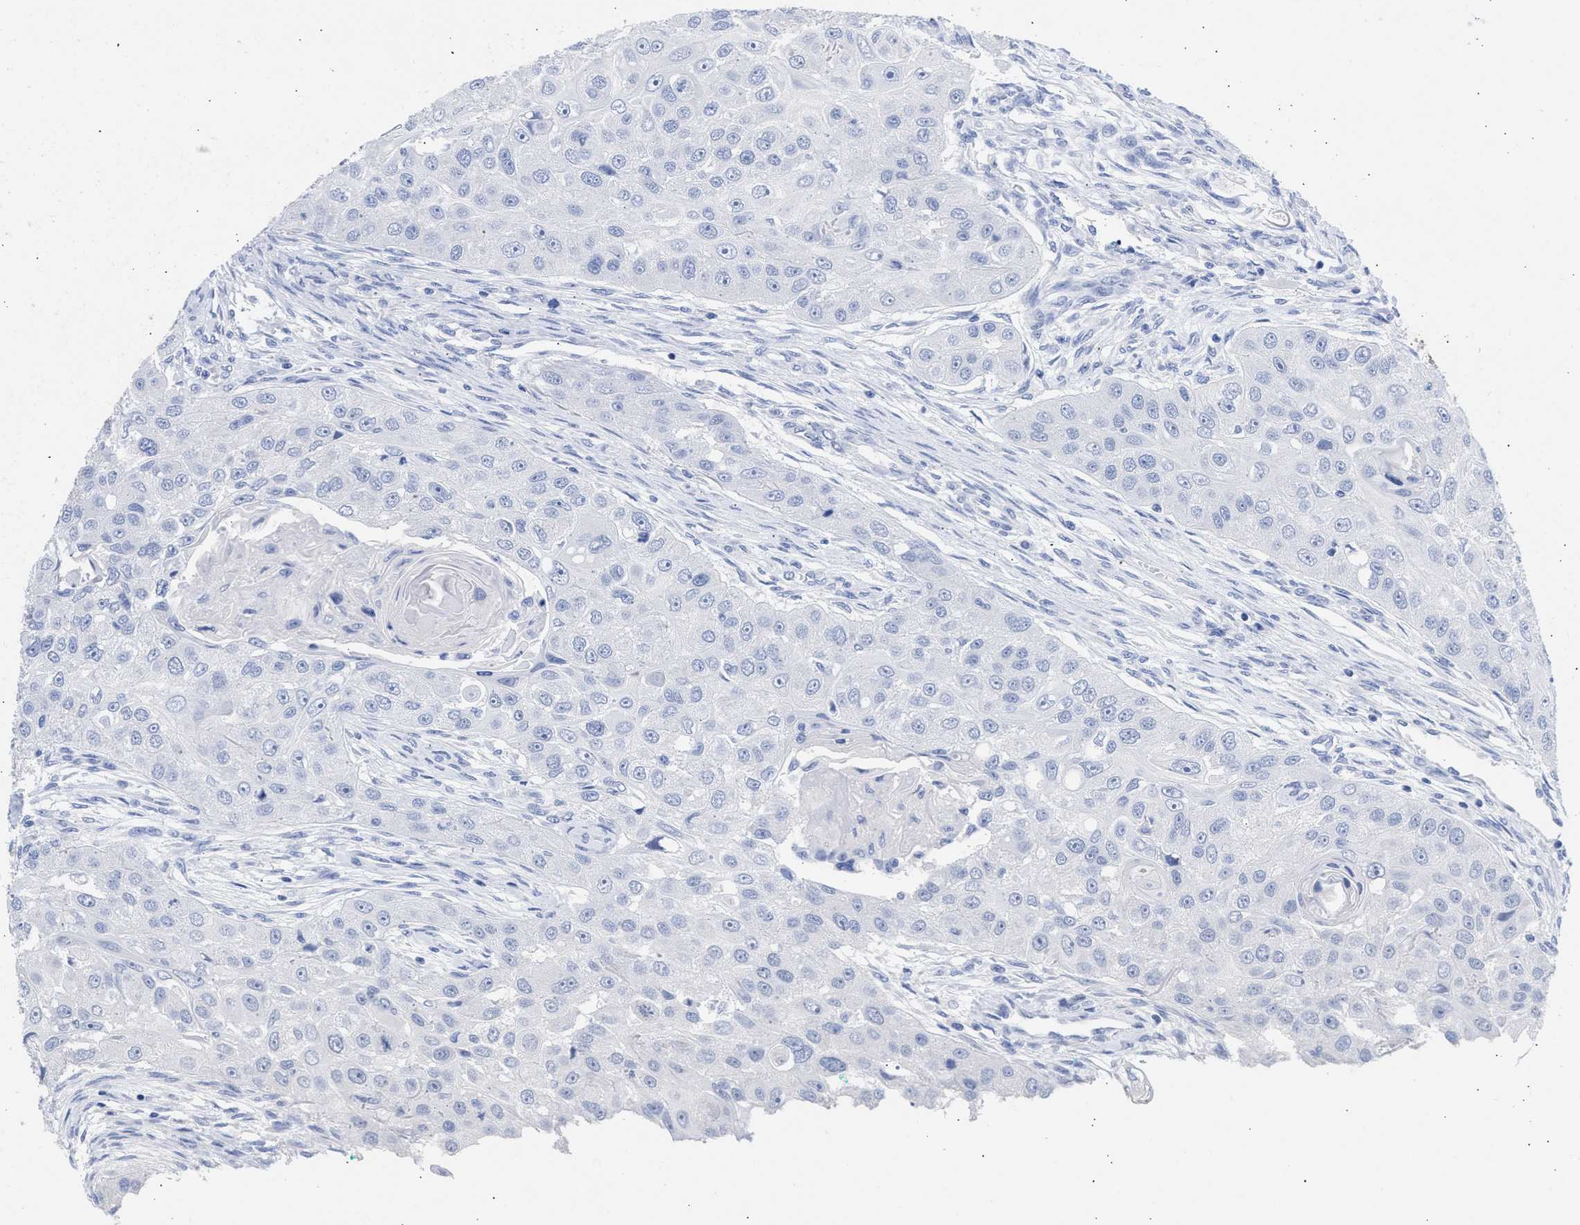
{"staining": {"intensity": "negative", "quantity": "none", "location": "none"}, "tissue": "head and neck cancer", "cell_type": "Tumor cells", "image_type": "cancer", "snomed": [{"axis": "morphology", "description": "Normal tissue, NOS"}, {"axis": "morphology", "description": "Squamous cell carcinoma, NOS"}, {"axis": "topography", "description": "Skeletal muscle"}, {"axis": "topography", "description": "Head-Neck"}], "caption": "This is a histopathology image of immunohistochemistry (IHC) staining of head and neck cancer, which shows no expression in tumor cells.", "gene": "NCAM1", "patient": {"sex": "male", "age": 51}}